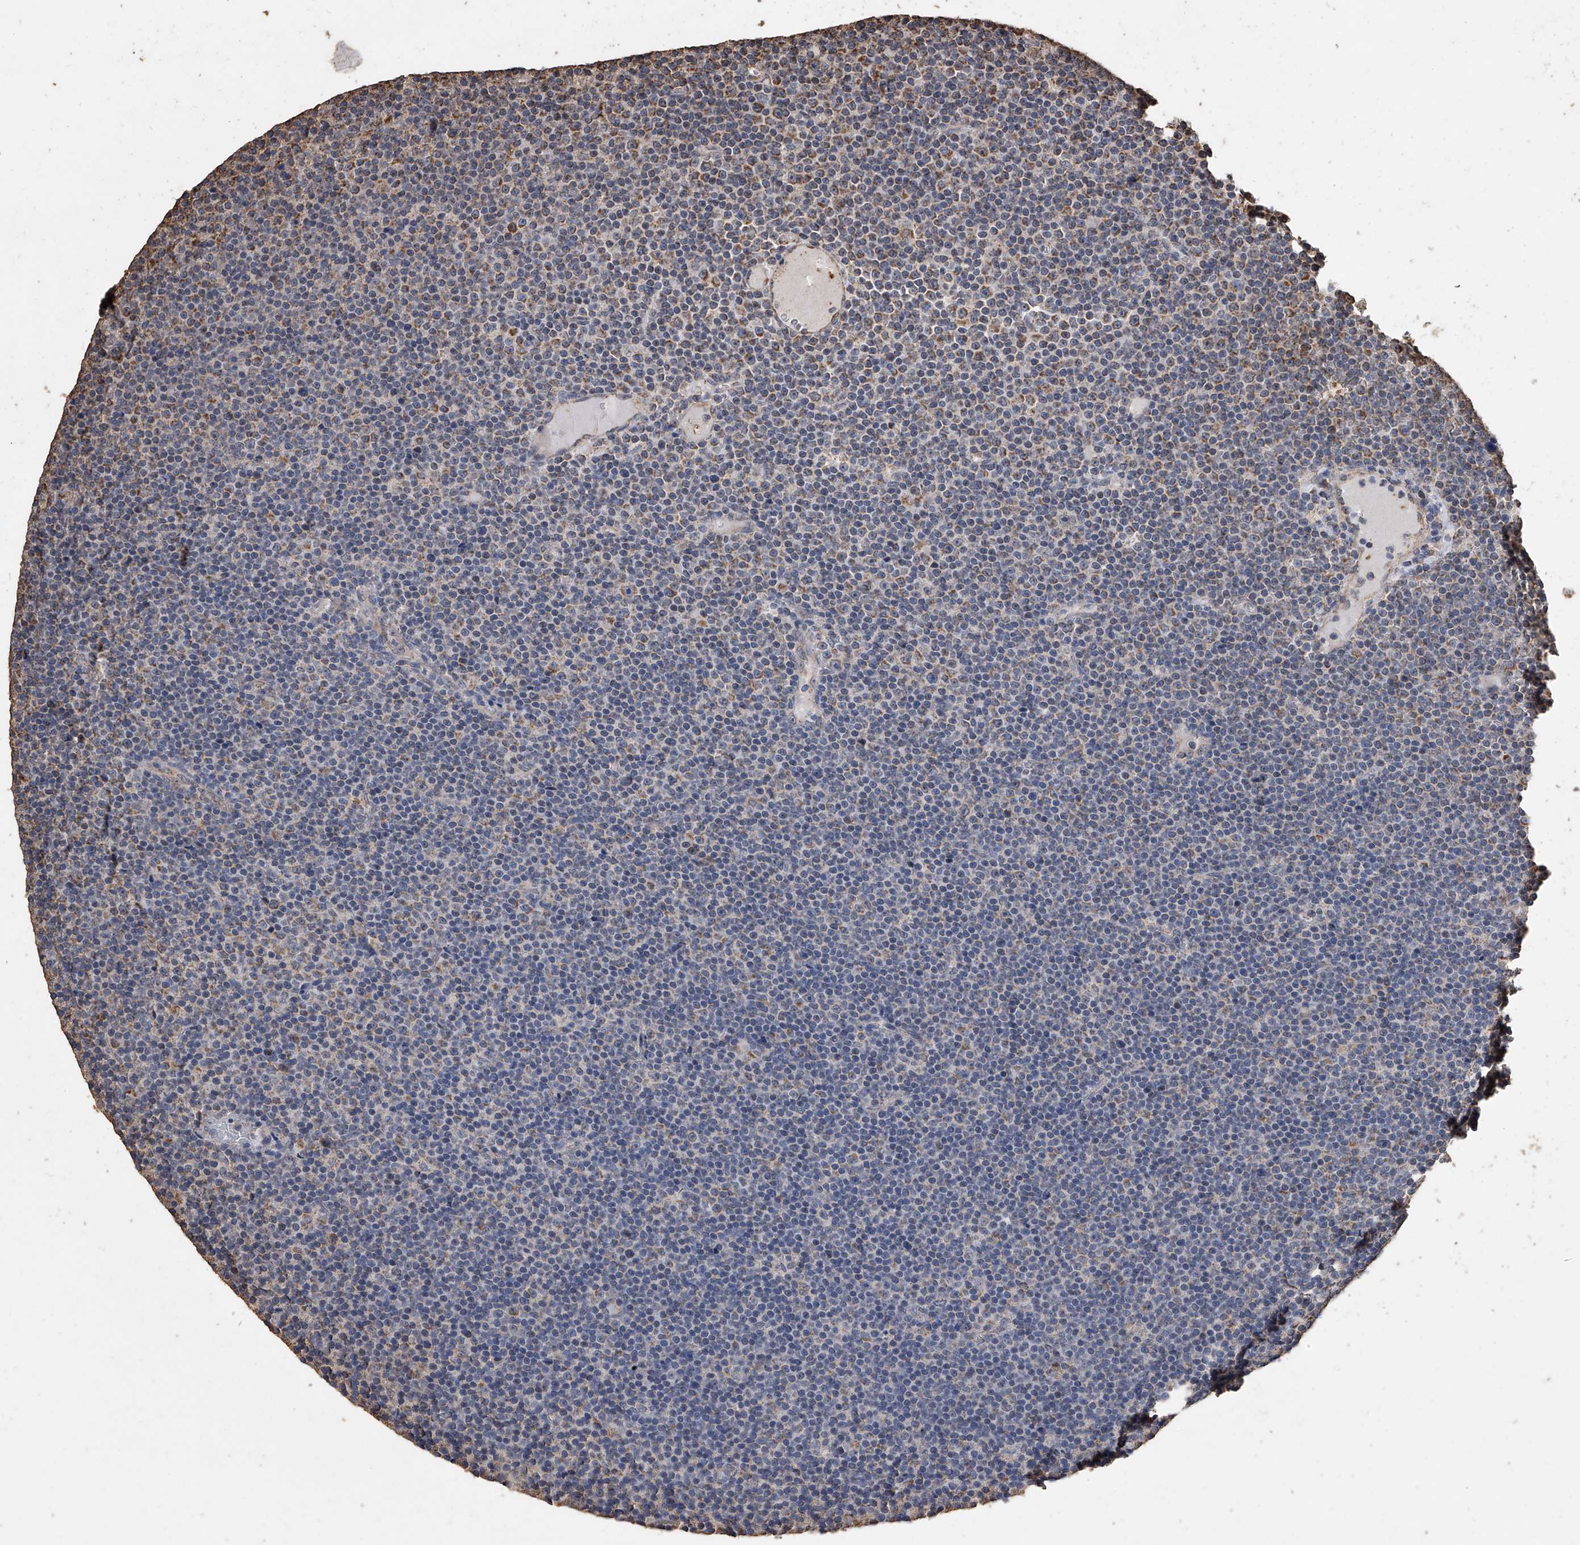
{"staining": {"intensity": "moderate", "quantity": "<25%", "location": "cytoplasmic/membranous"}, "tissue": "lymphoma", "cell_type": "Tumor cells", "image_type": "cancer", "snomed": [{"axis": "morphology", "description": "Malignant lymphoma, non-Hodgkin's type, Low grade"}, {"axis": "topography", "description": "Lymph node"}], "caption": "Low-grade malignant lymphoma, non-Hodgkin's type was stained to show a protein in brown. There is low levels of moderate cytoplasmic/membranous positivity in about <25% of tumor cells.", "gene": "MRPL28", "patient": {"sex": "female", "age": 67}}